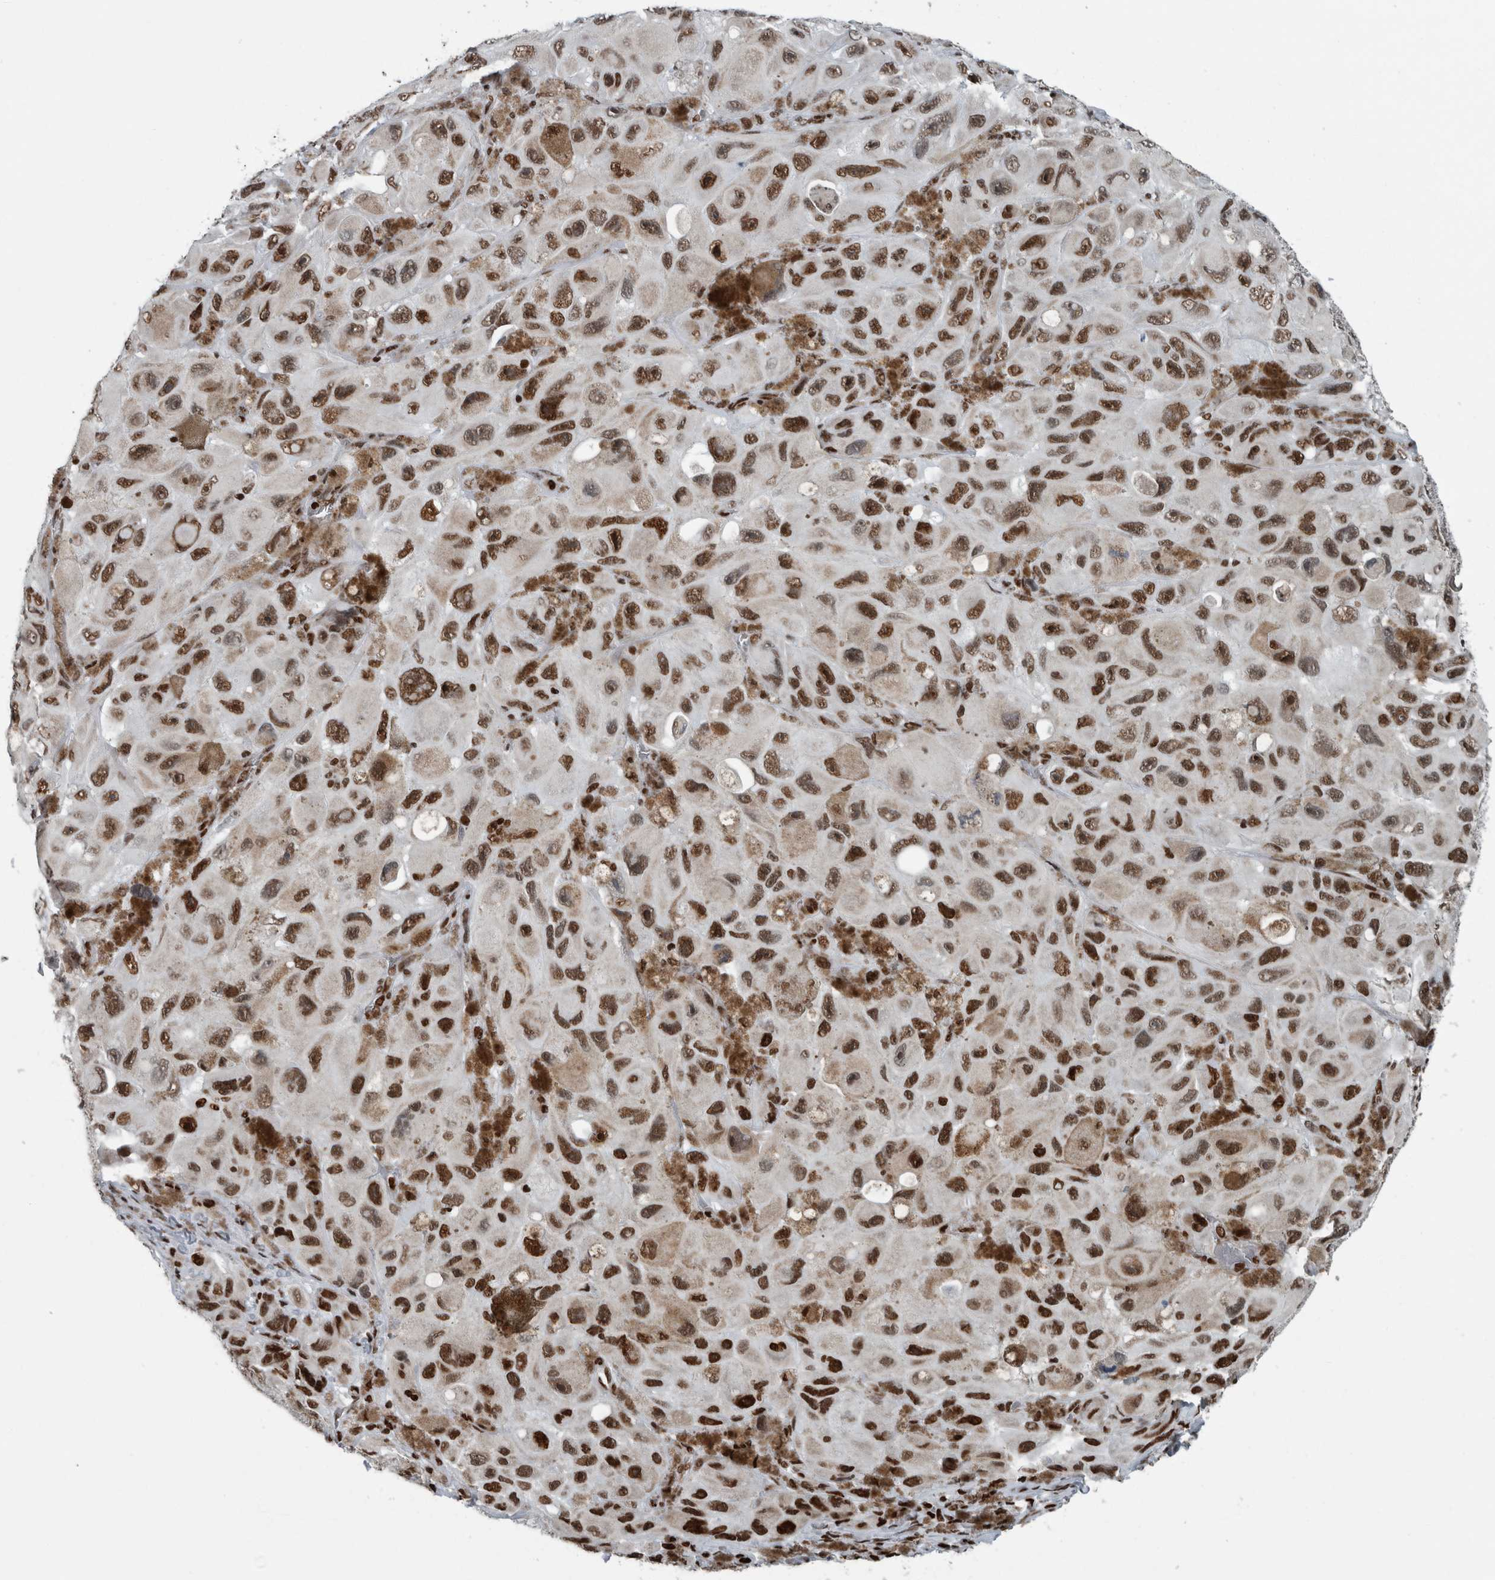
{"staining": {"intensity": "strong", "quantity": ">75%", "location": "nuclear"}, "tissue": "melanoma", "cell_type": "Tumor cells", "image_type": "cancer", "snomed": [{"axis": "morphology", "description": "Malignant melanoma, NOS"}, {"axis": "topography", "description": "Skin"}], "caption": "Immunohistochemical staining of human melanoma exhibits high levels of strong nuclear staining in approximately >75% of tumor cells.", "gene": "DNMT3A", "patient": {"sex": "female", "age": 73}}